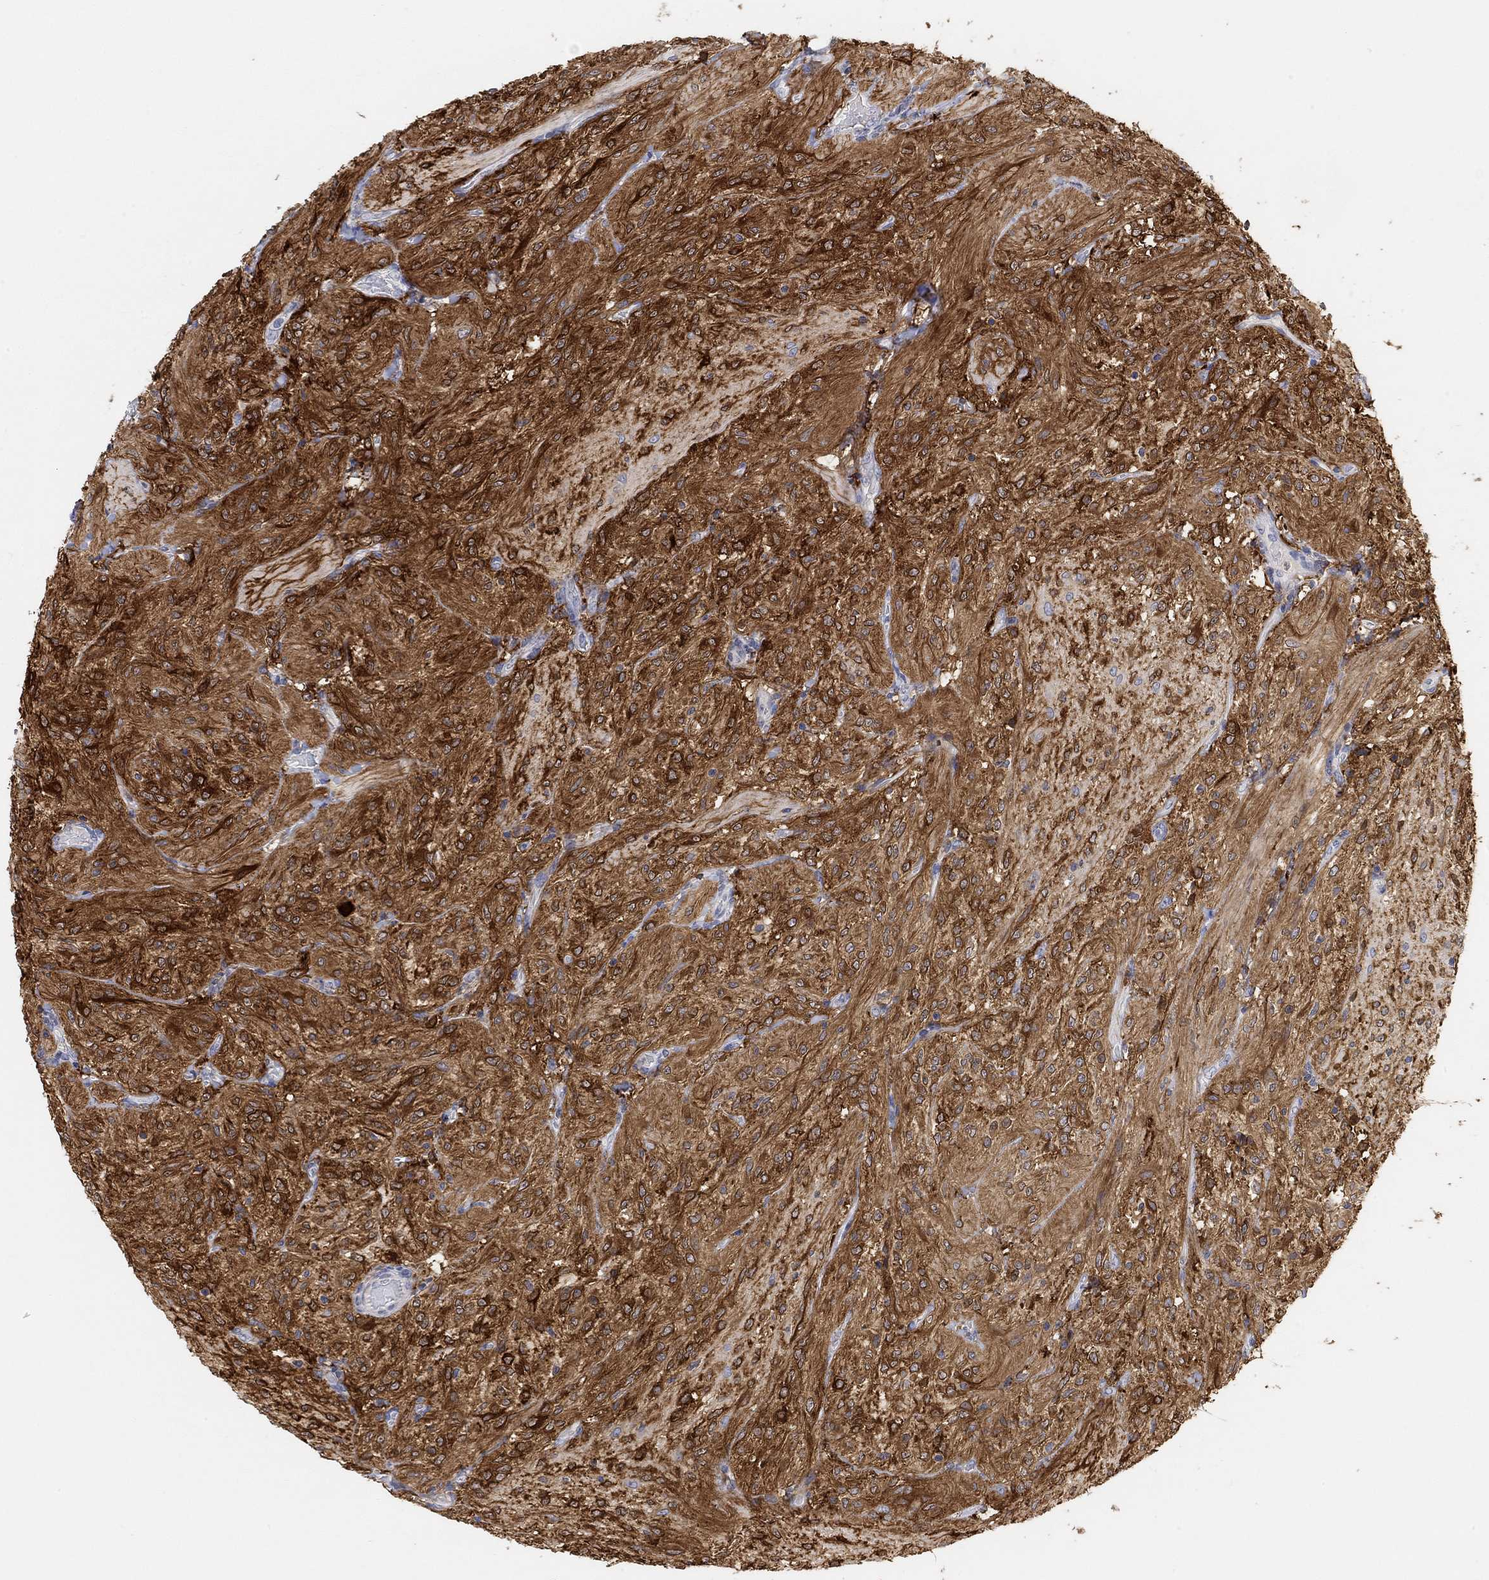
{"staining": {"intensity": "strong", "quantity": "25%-75%", "location": "cytoplasmic/membranous"}, "tissue": "glioma", "cell_type": "Tumor cells", "image_type": "cancer", "snomed": [{"axis": "morphology", "description": "Glioma, malignant, Low grade"}, {"axis": "topography", "description": "Brain"}], "caption": "Human glioma stained with a brown dye exhibits strong cytoplasmic/membranous positive expression in approximately 25%-75% of tumor cells.", "gene": "VAT1L", "patient": {"sex": "male", "age": 3}}